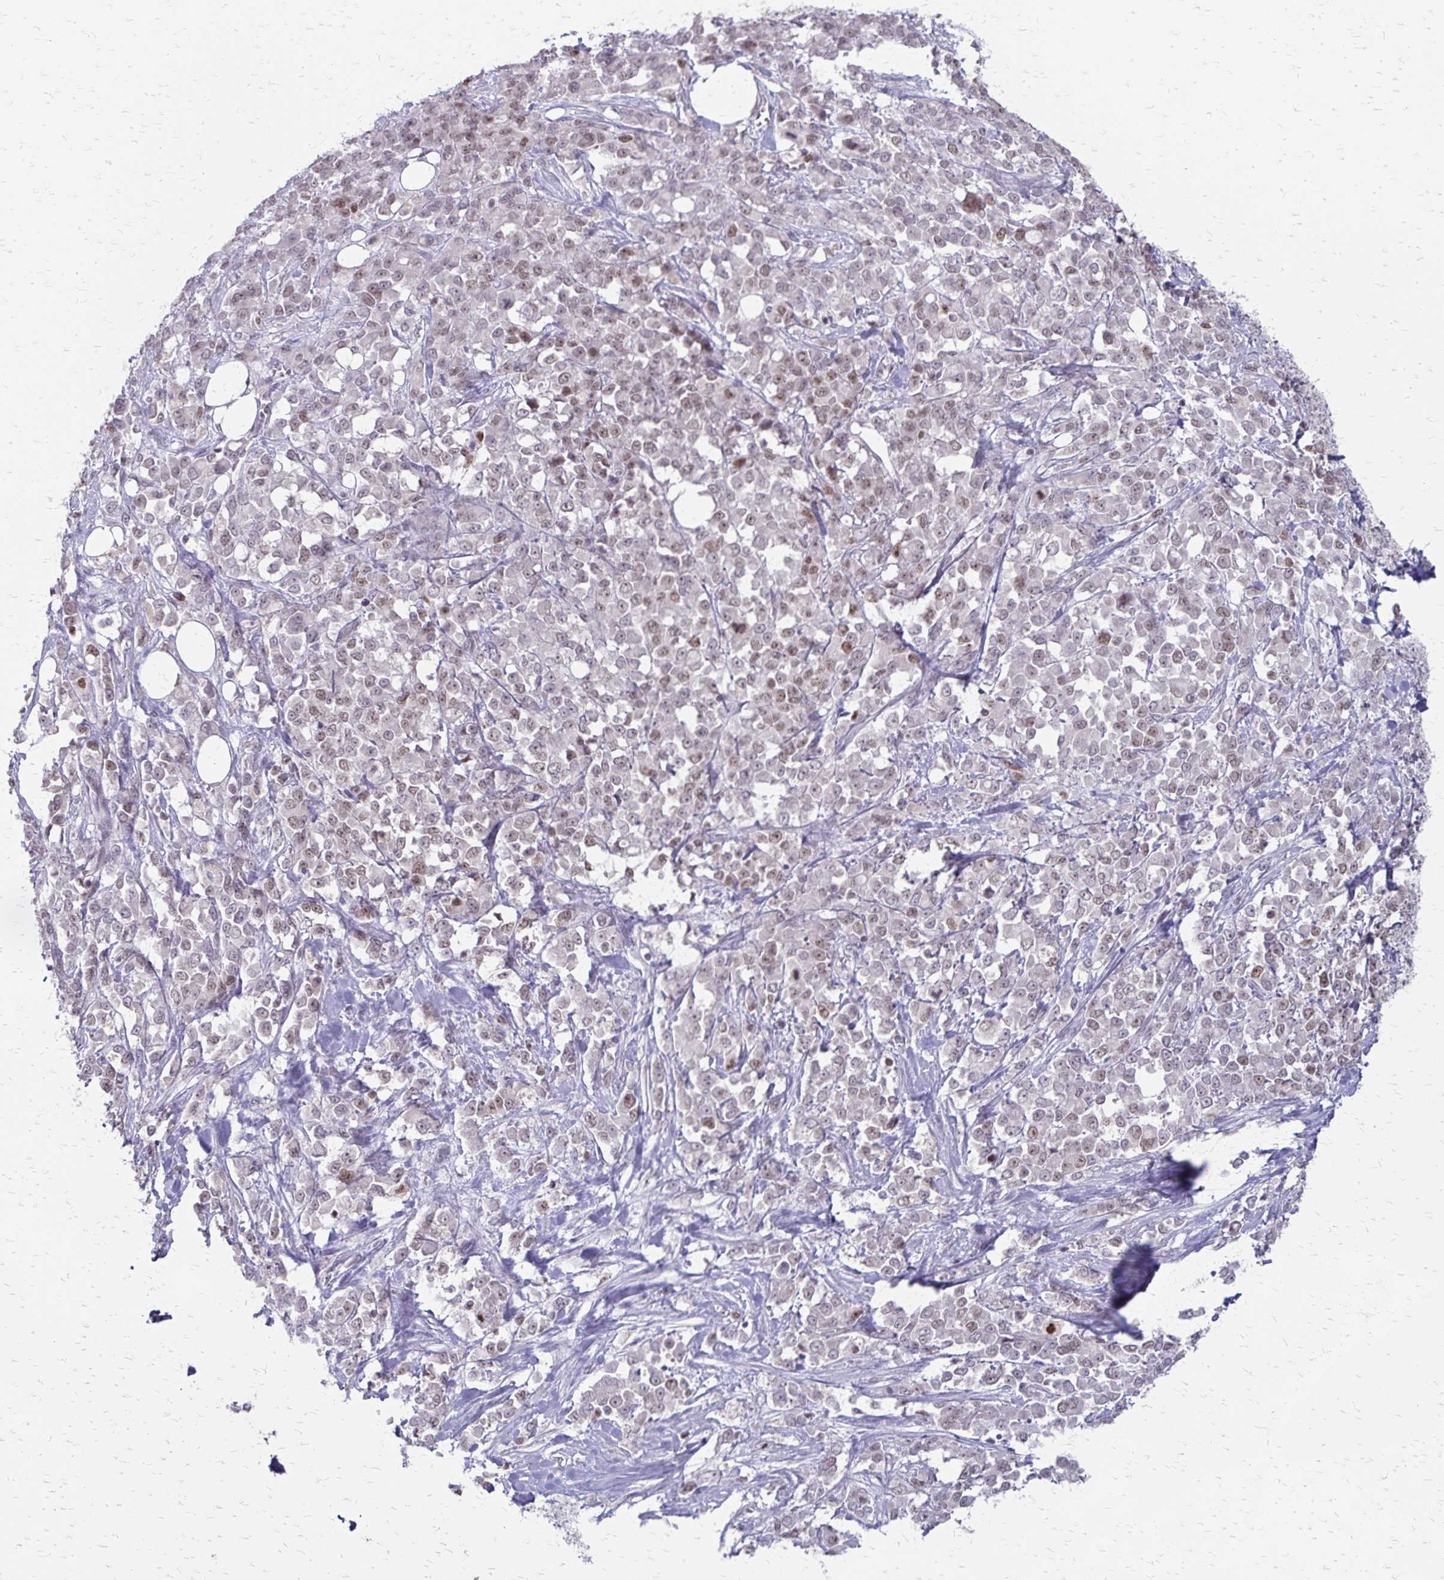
{"staining": {"intensity": "weak", "quantity": ">75%", "location": "nuclear"}, "tissue": "stomach cancer", "cell_type": "Tumor cells", "image_type": "cancer", "snomed": [{"axis": "morphology", "description": "Adenocarcinoma, NOS"}, {"axis": "topography", "description": "Stomach"}], "caption": "Immunohistochemical staining of adenocarcinoma (stomach) shows low levels of weak nuclear expression in approximately >75% of tumor cells.", "gene": "EED", "patient": {"sex": "female", "age": 76}}